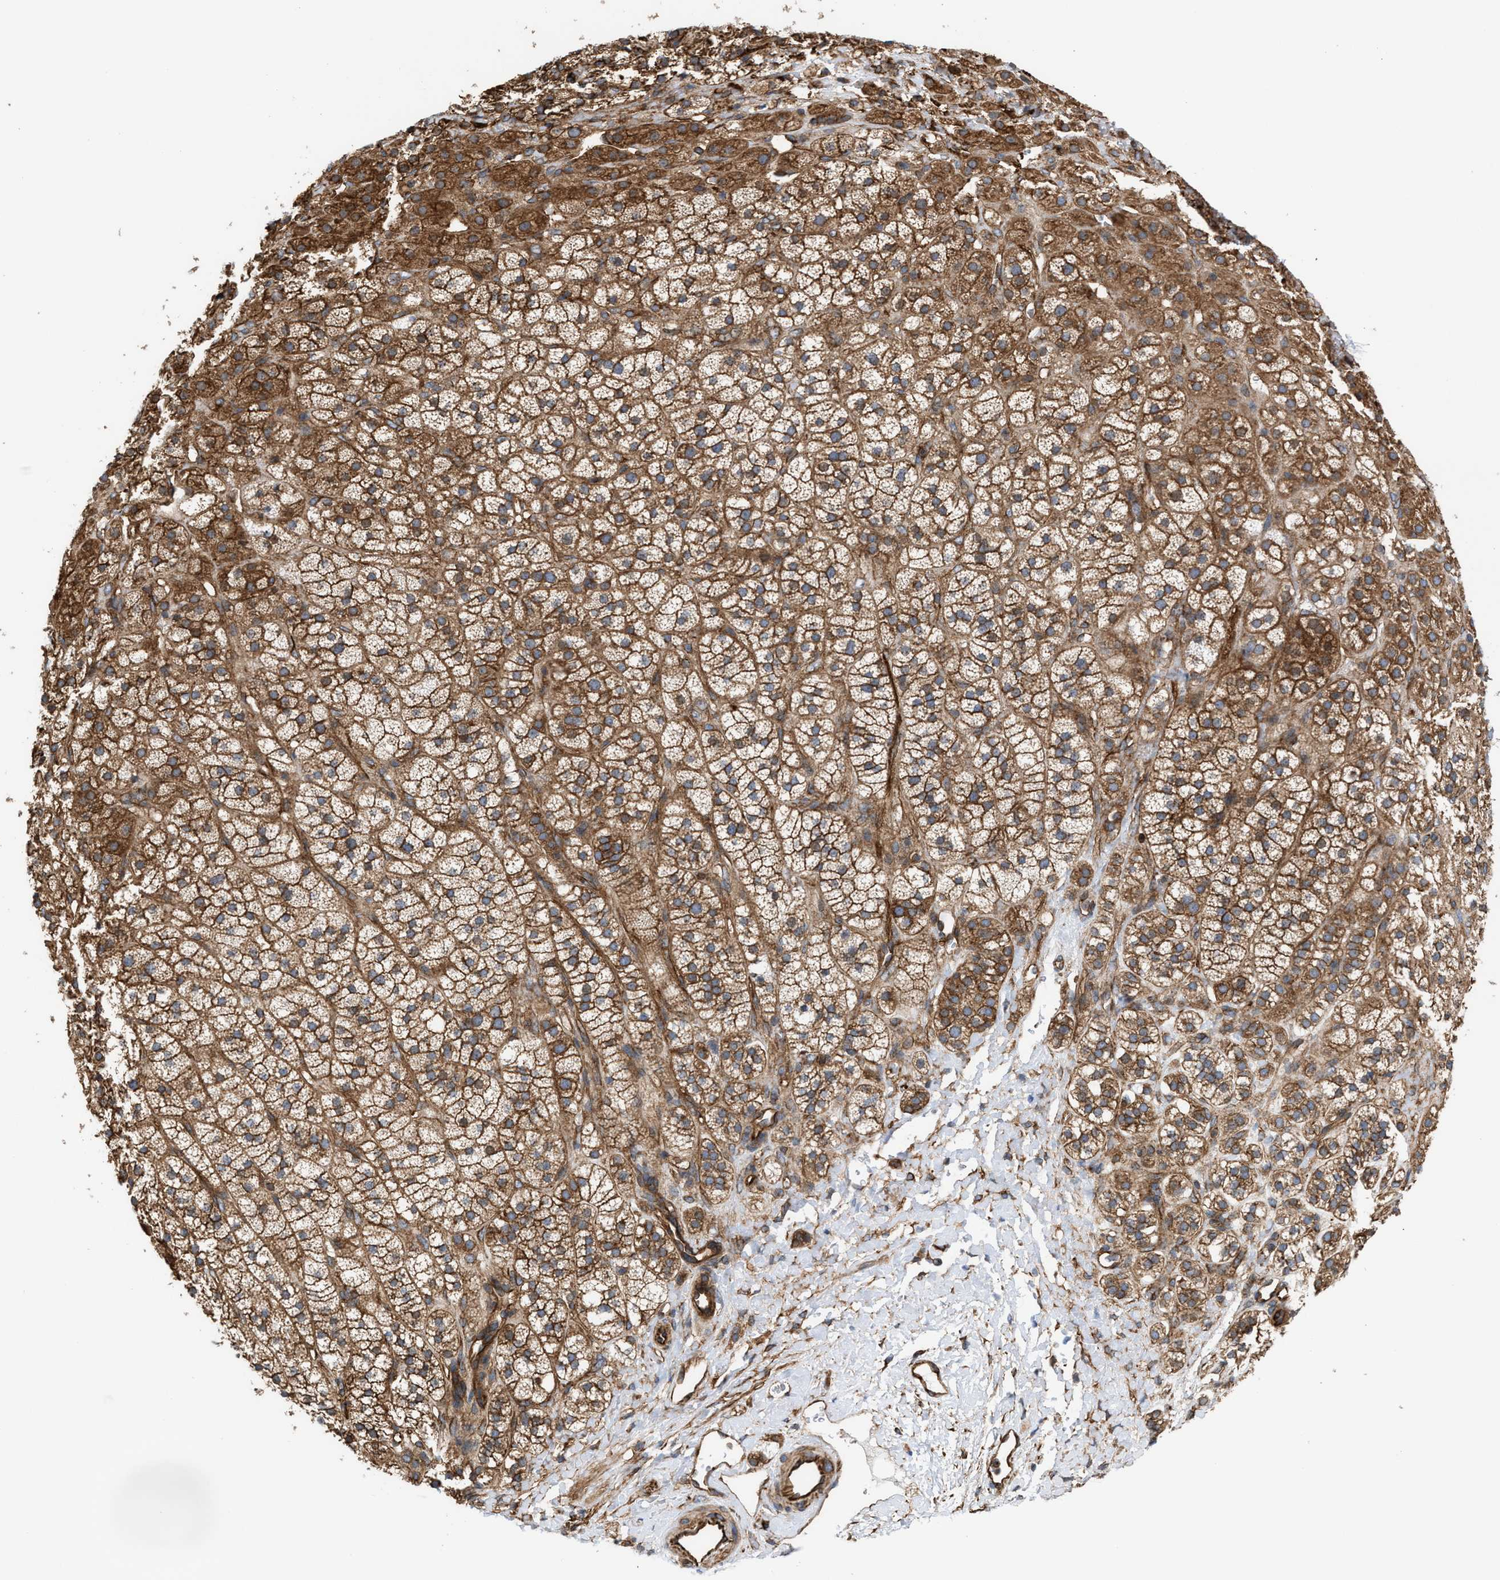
{"staining": {"intensity": "moderate", "quantity": ">75%", "location": "cytoplasmic/membranous"}, "tissue": "adrenal gland", "cell_type": "Glandular cells", "image_type": "normal", "snomed": [{"axis": "morphology", "description": "Normal tissue, NOS"}, {"axis": "topography", "description": "Adrenal gland"}], "caption": "Immunohistochemistry (IHC) of normal human adrenal gland demonstrates medium levels of moderate cytoplasmic/membranous staining in about >75% of glandular cells. The staining was performed using DAB to visualize the protein expression in brown, while the nuclei were stained in blue with hematoxylin (Magnification: 20x).", "gene": "EPS15L1", "patient": {"sex": "male", "age": 56}}